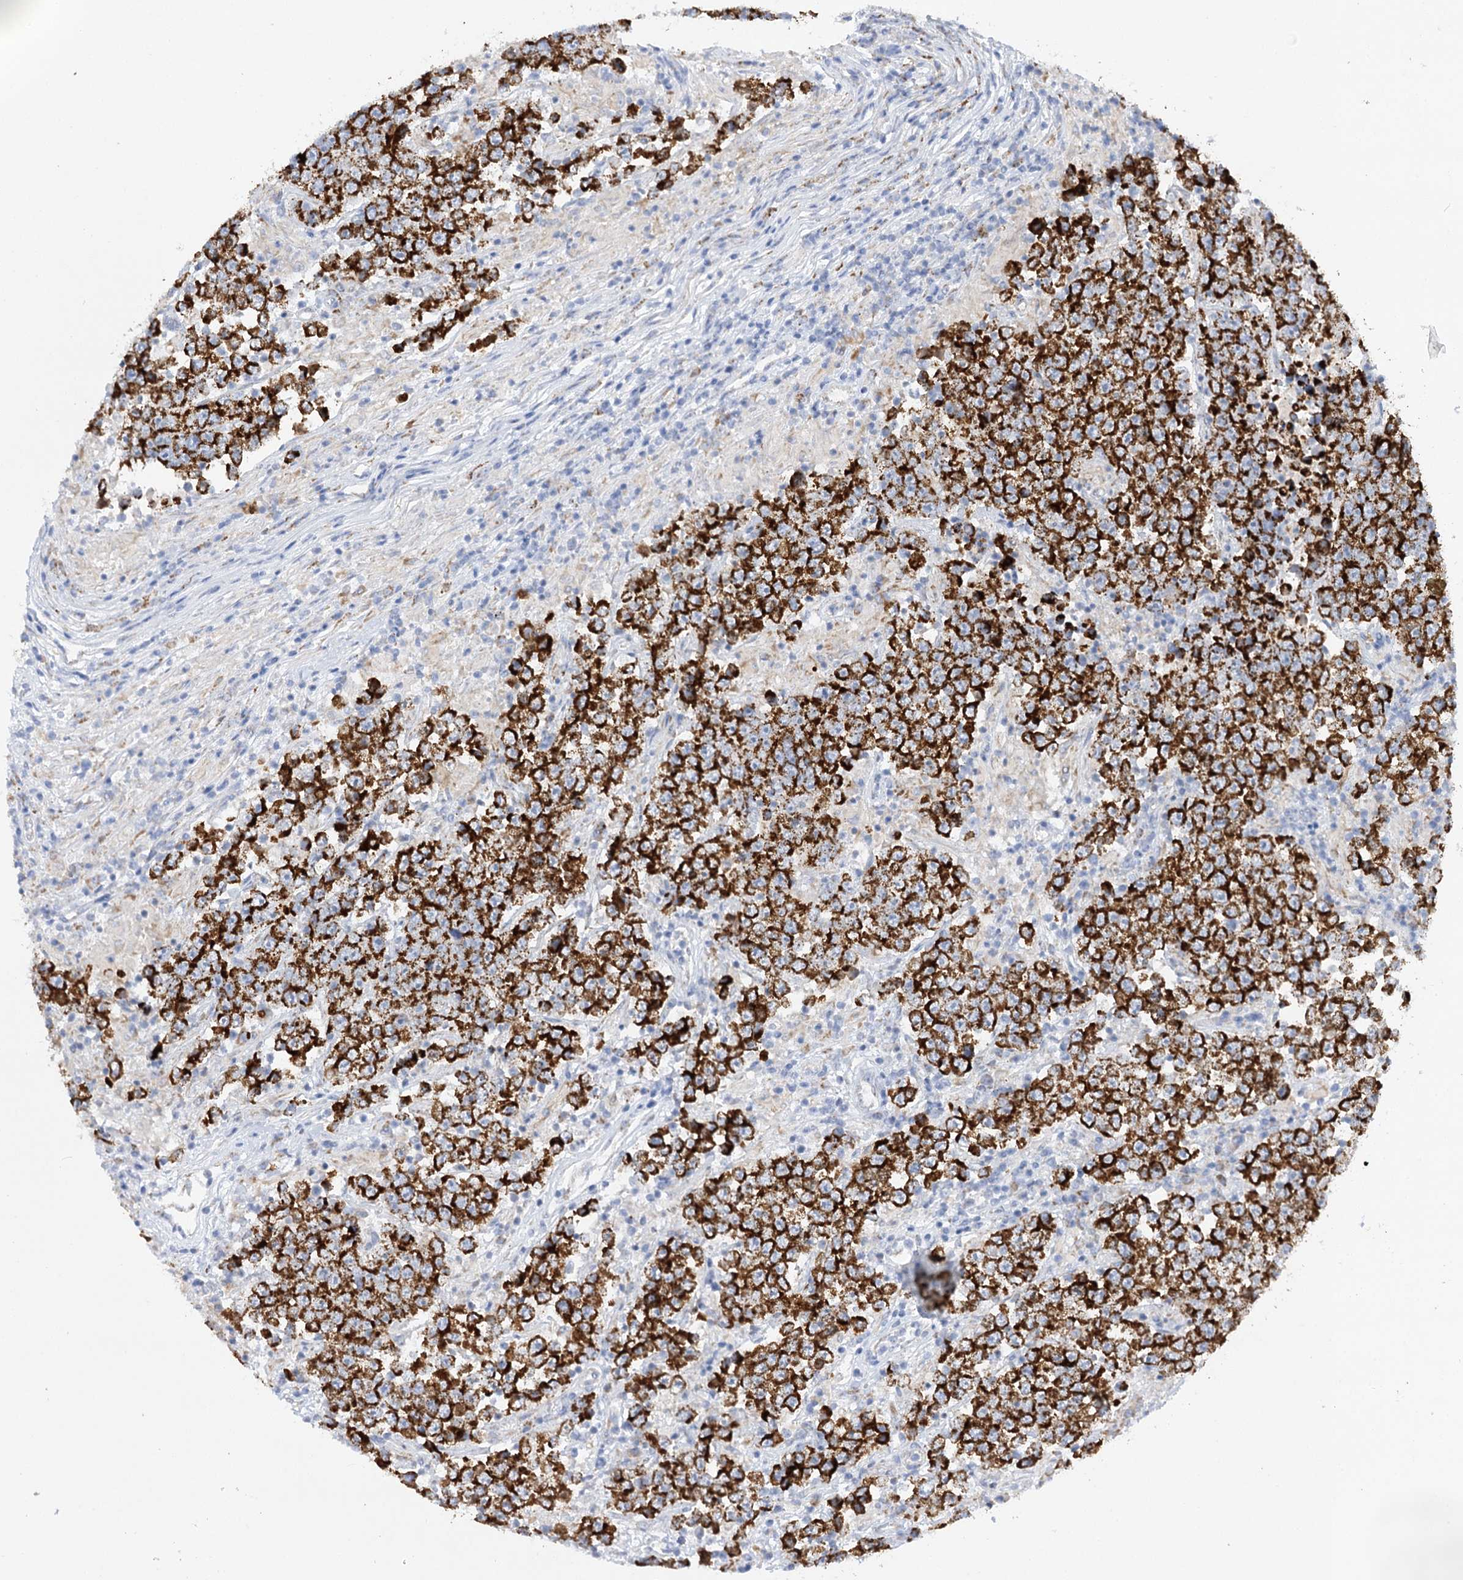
{"staining": {"intensity": "strong", "quantity": ">75%", "location": "cytoplasmic/membranous"}, "tissue": "testis cancer", "cell_type": "Tumor cells", "image_type": "cancer", "snomed": [{"axis": "morphology", "description": "Normal tissue, NOS"}, {"axis": "morphology", "description": "Urothelial carcinoma, High grade"}, {"axis": "morphology", "description": "Seminoma, NOS"}, {"axis": "morphology", "description": "Carcinoma, Embryonal, NOS"}, {"axis": "topography", "description": "Urinary bladder"}, {"axis": "topography", "description": "Testis"}], "caption": "The histopathology image exhibits staining of testis embryonal carcinoma, revealing strong cytoplasmic/membranous protein staining (brown color) within tumor cells.", "gene": "DHTKD1", "patient": {"sex": "male", "age": 41}}